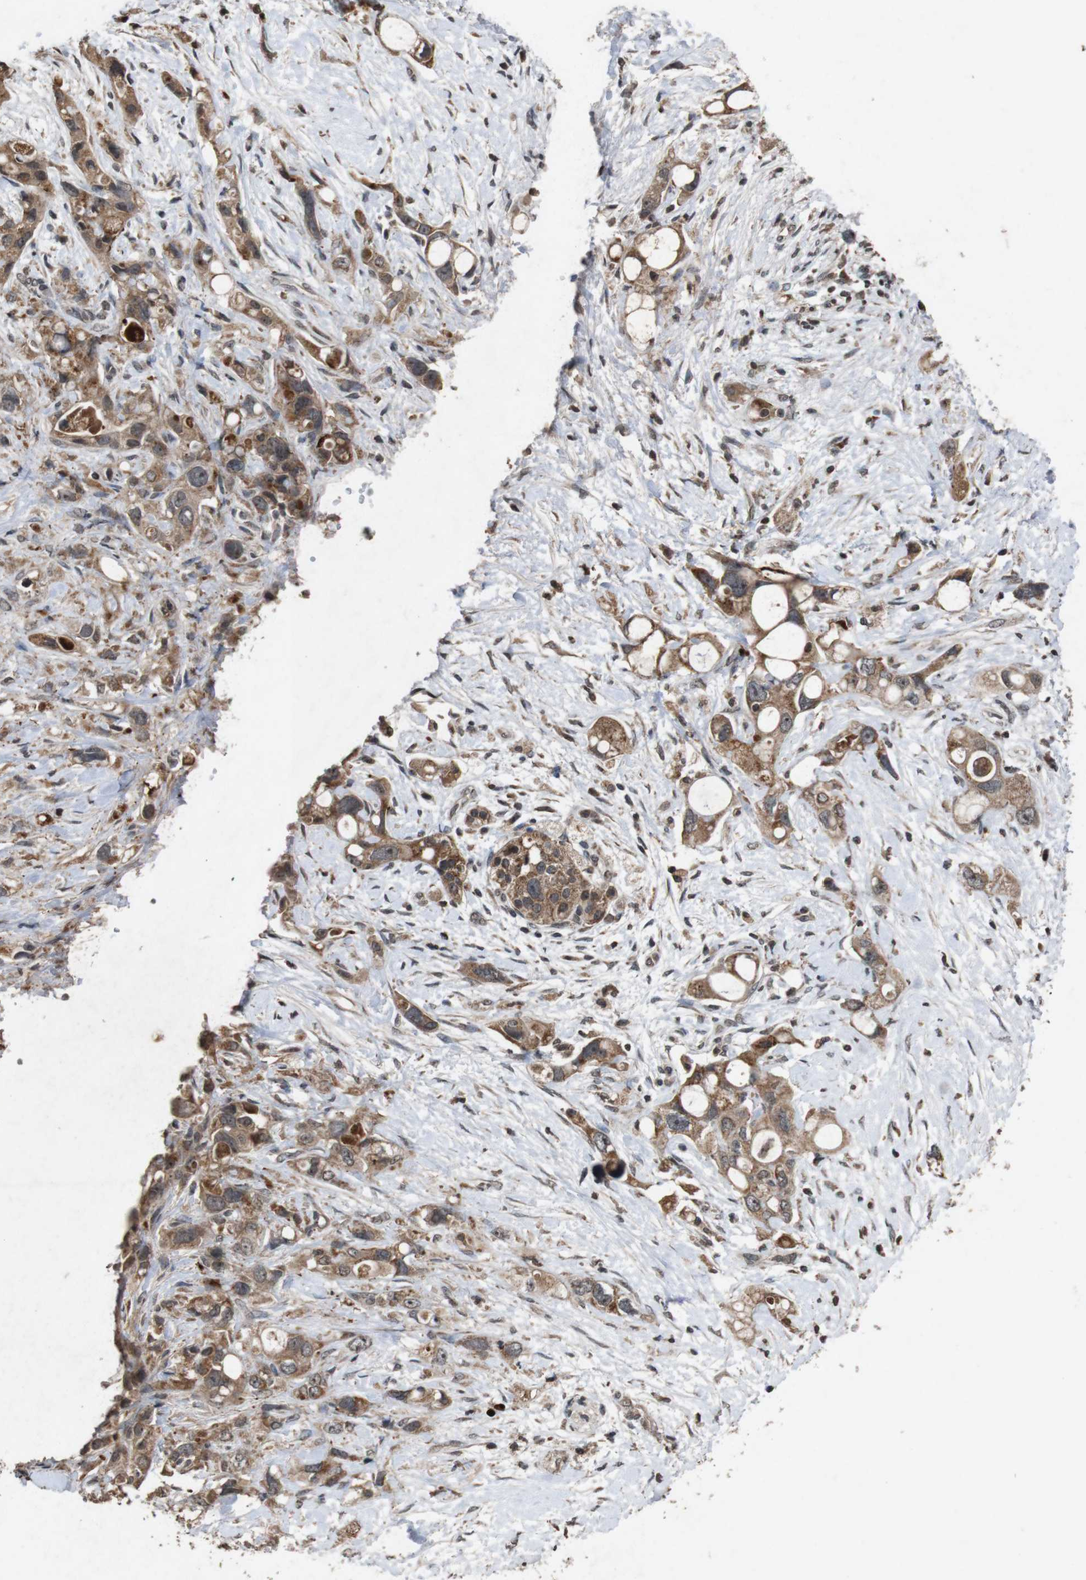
{"staining": {"intensity": "moderate", "quantity": ">75%", "location": "cytoplasmic/membranous"}, "tissue": "pancreatic cancer", "cell_type": "Tumor cells", "image_type": "cancer", "snomed": [{"axis": "morphology", "description": "Adenocarcinoma, NOS"}, {"axis": "topography", "description": "Pancreas"}], "caption": "Immunohistochemistry (IHC) (DAB) staining of pancreatic cancer displays moderate cytoplasmic/membranous protein positivity in approximately >75% of tumor cells. Using DAB (3,3'-diaminobenzidine) (brown) and hematoxylin (blue) stains, captured at high magnification using brightfield microscopy.", "gene": "SORL1", "patient": {"sex": "female", "age": 56}}